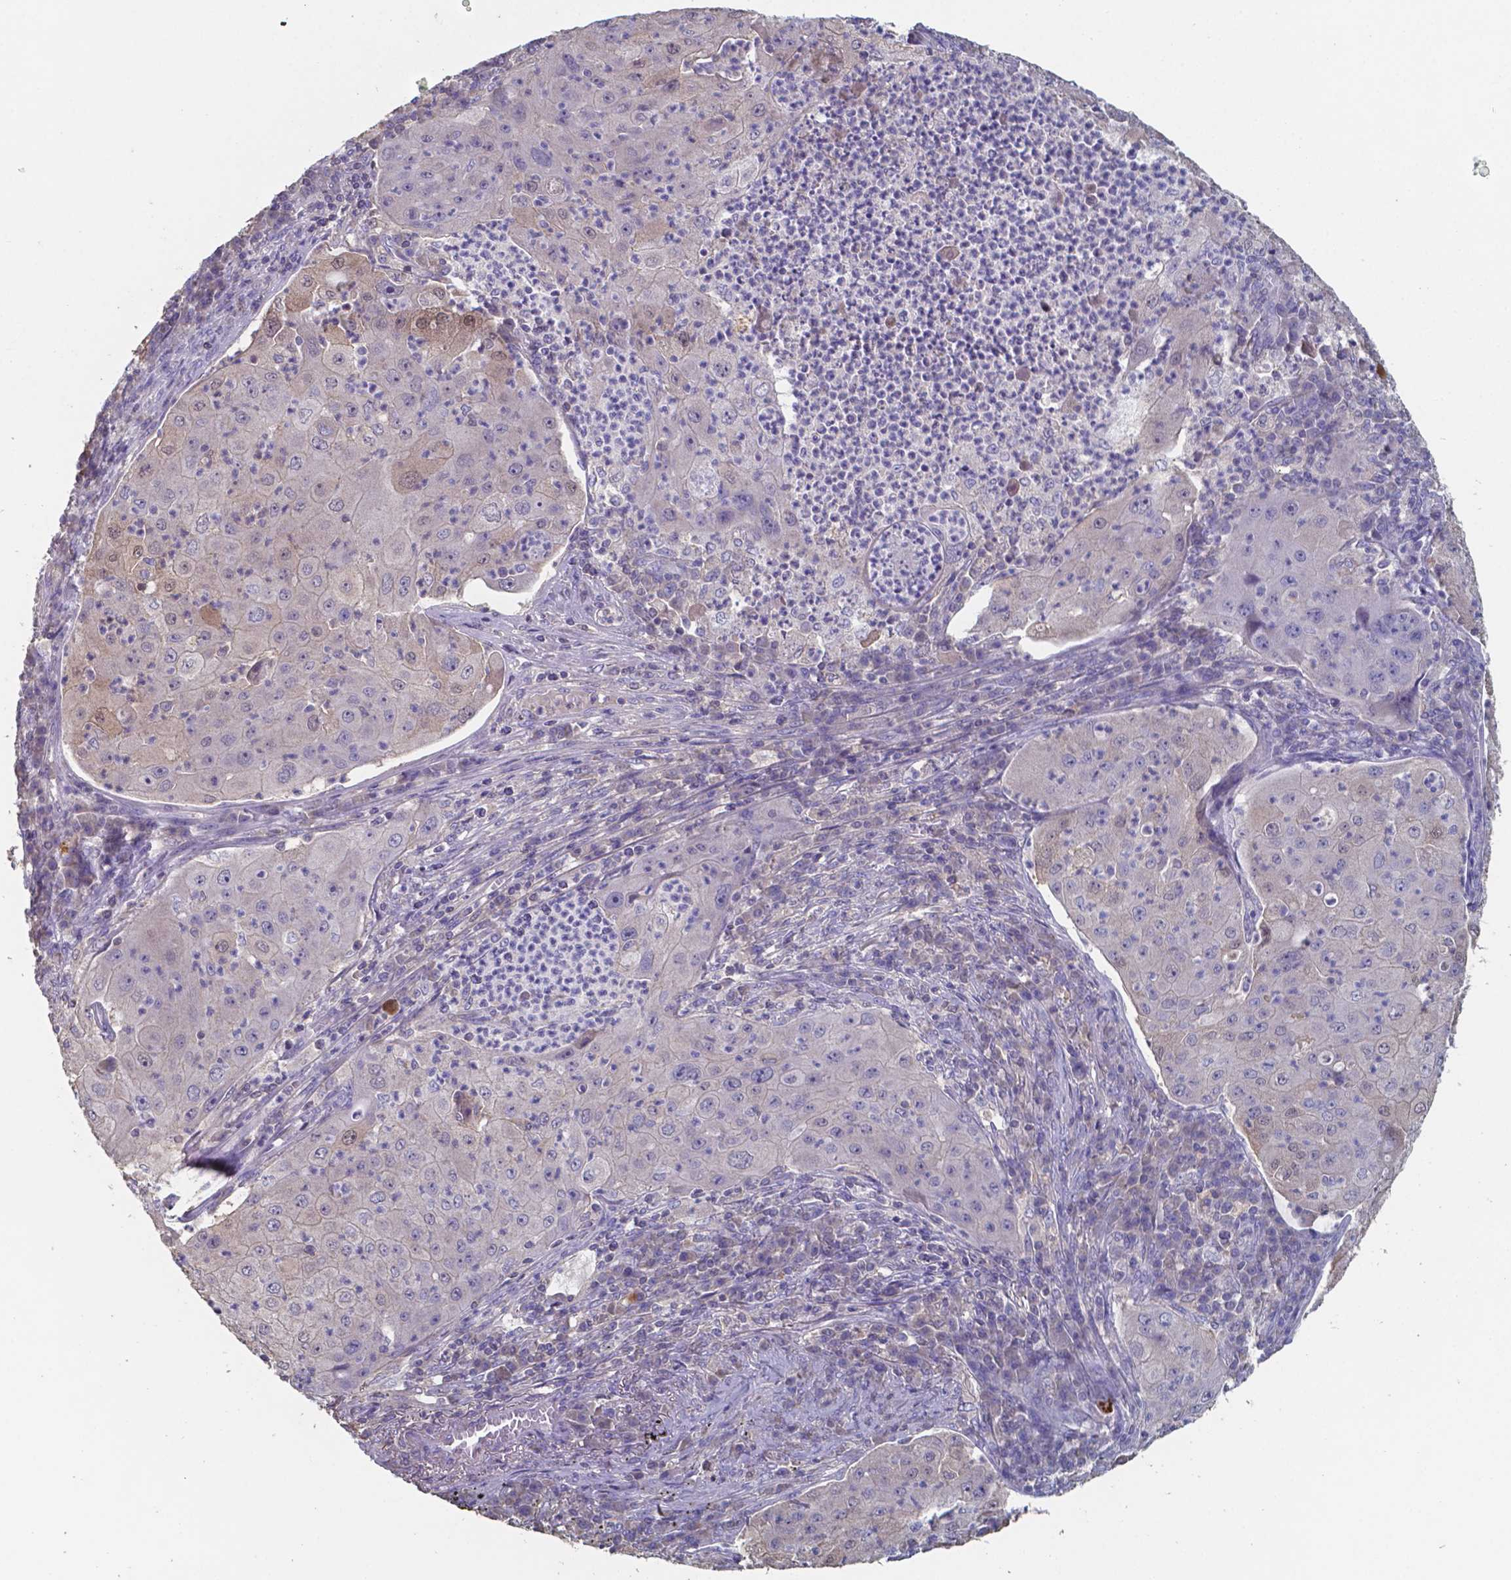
{"staining": {"intensity": "moderate", "quantity": "<25%", "location": "cytoplasmic/membranous,nuclear"}, "tissue": "lung cancer", "cell_type": "Tumor cells", "image_type": "cancer", "snomed": [{"axis": "morphology", "description": "Squamous cell carcinoma, NOS"}, {"axis": "topography", "description": "Lung"}], "caption": "Immunohistochemical staining of human lung squamous cell carcinoma shows low levels of moderate cytoplasmic/membranous and nuclear staining in approximately <25% of tumor cells.", "gene": "FOXJ1", "patient": {"sex": "female", "age": 59}}